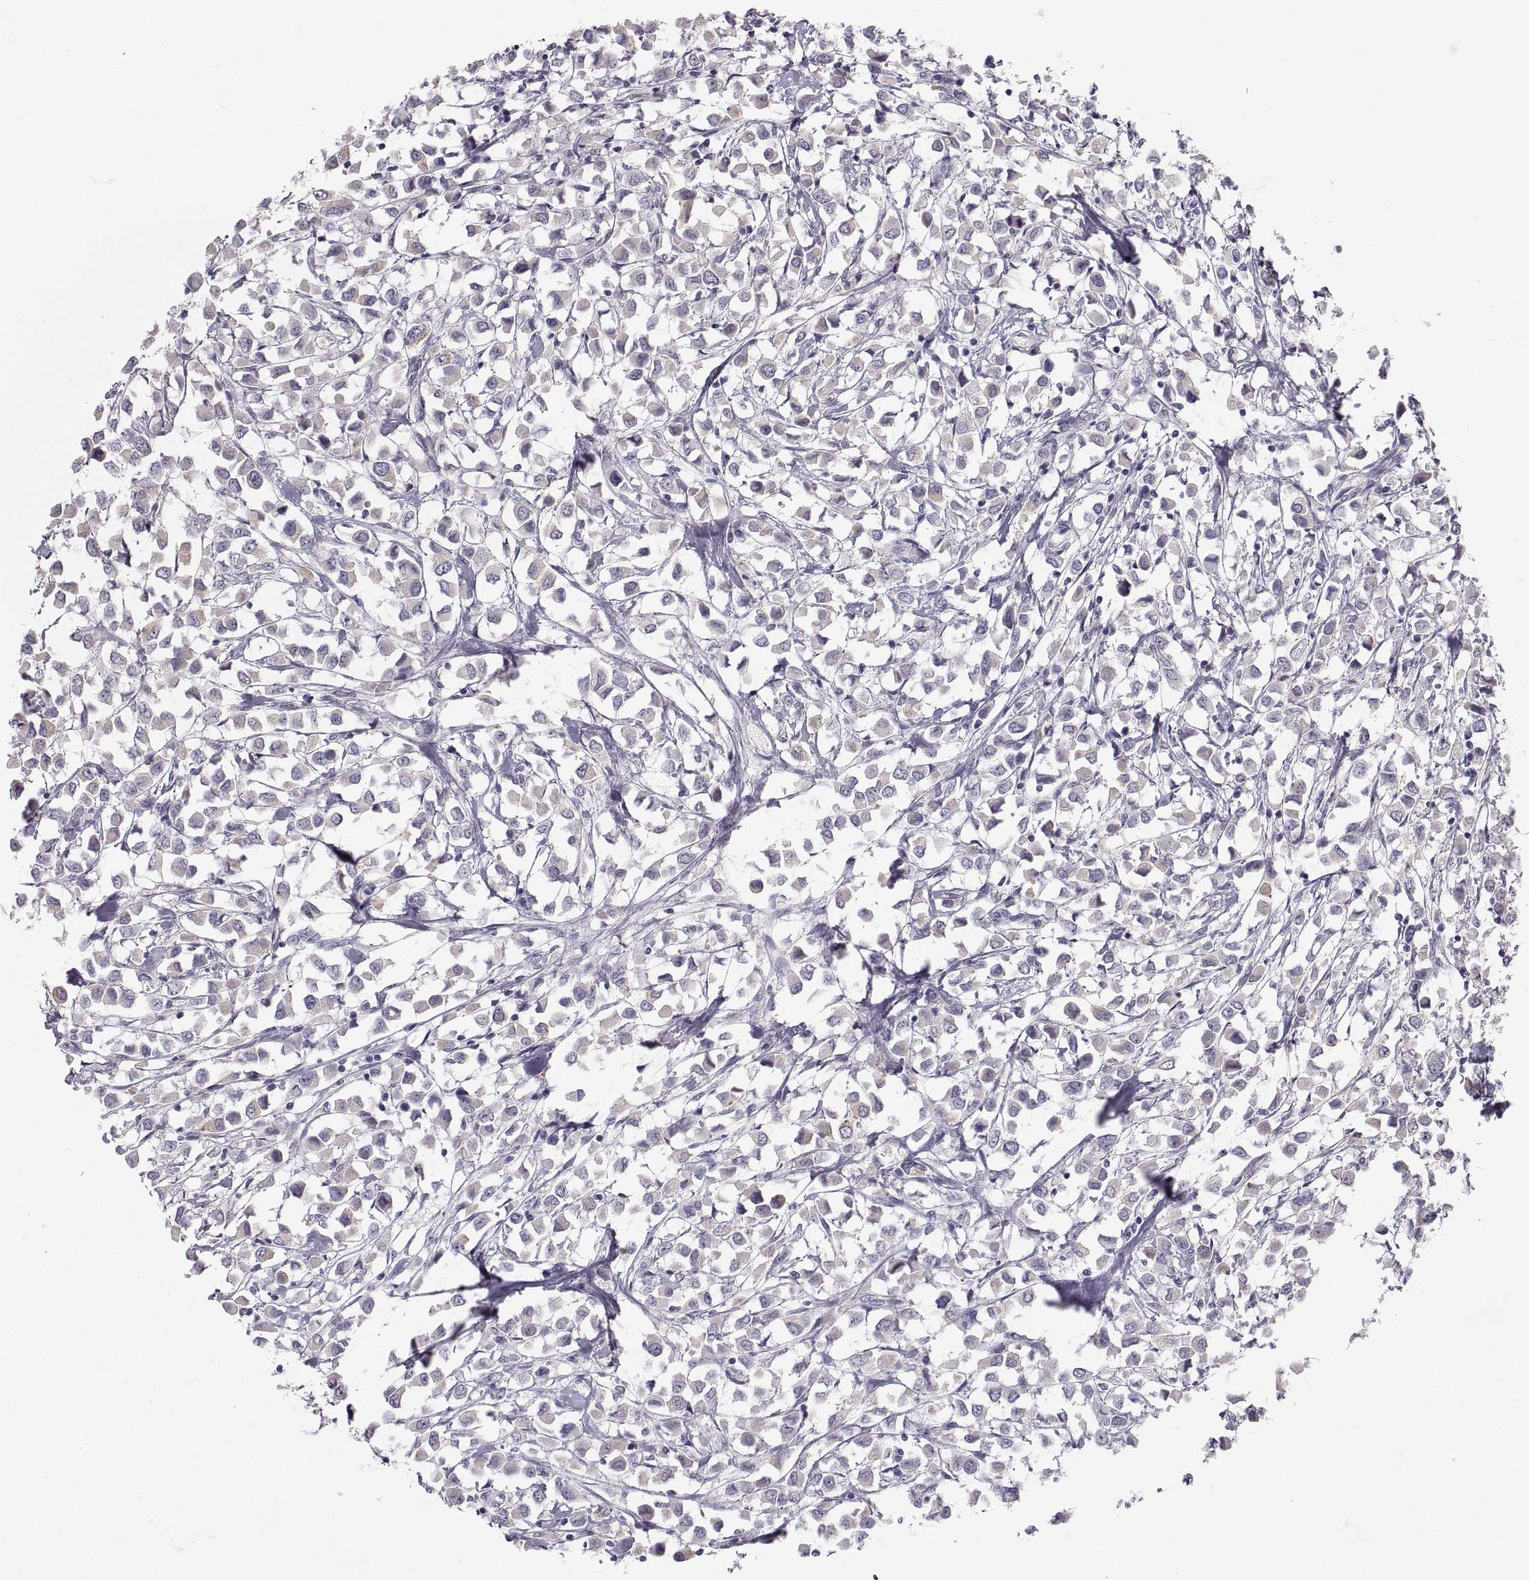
{"staining": {"intensity": "negative", "quantity": "none", "location": "none"}, "tissue": "breast cancer", "cell_type": "Tumor cells", "image_type": "cancer", "snomed": [{"axis": "morphology", "description": "Duct carcinoma"}, {"axis": "topography", "description": "Breast"}], "caption": "IHC photomicrograph of invasive ductal carcinoma (breast) stained for a protein (brown), which demonstrates no positivity in tumor cells.", "gene": "ZNF185", "patient": {"sex": "female", "age": 61}}